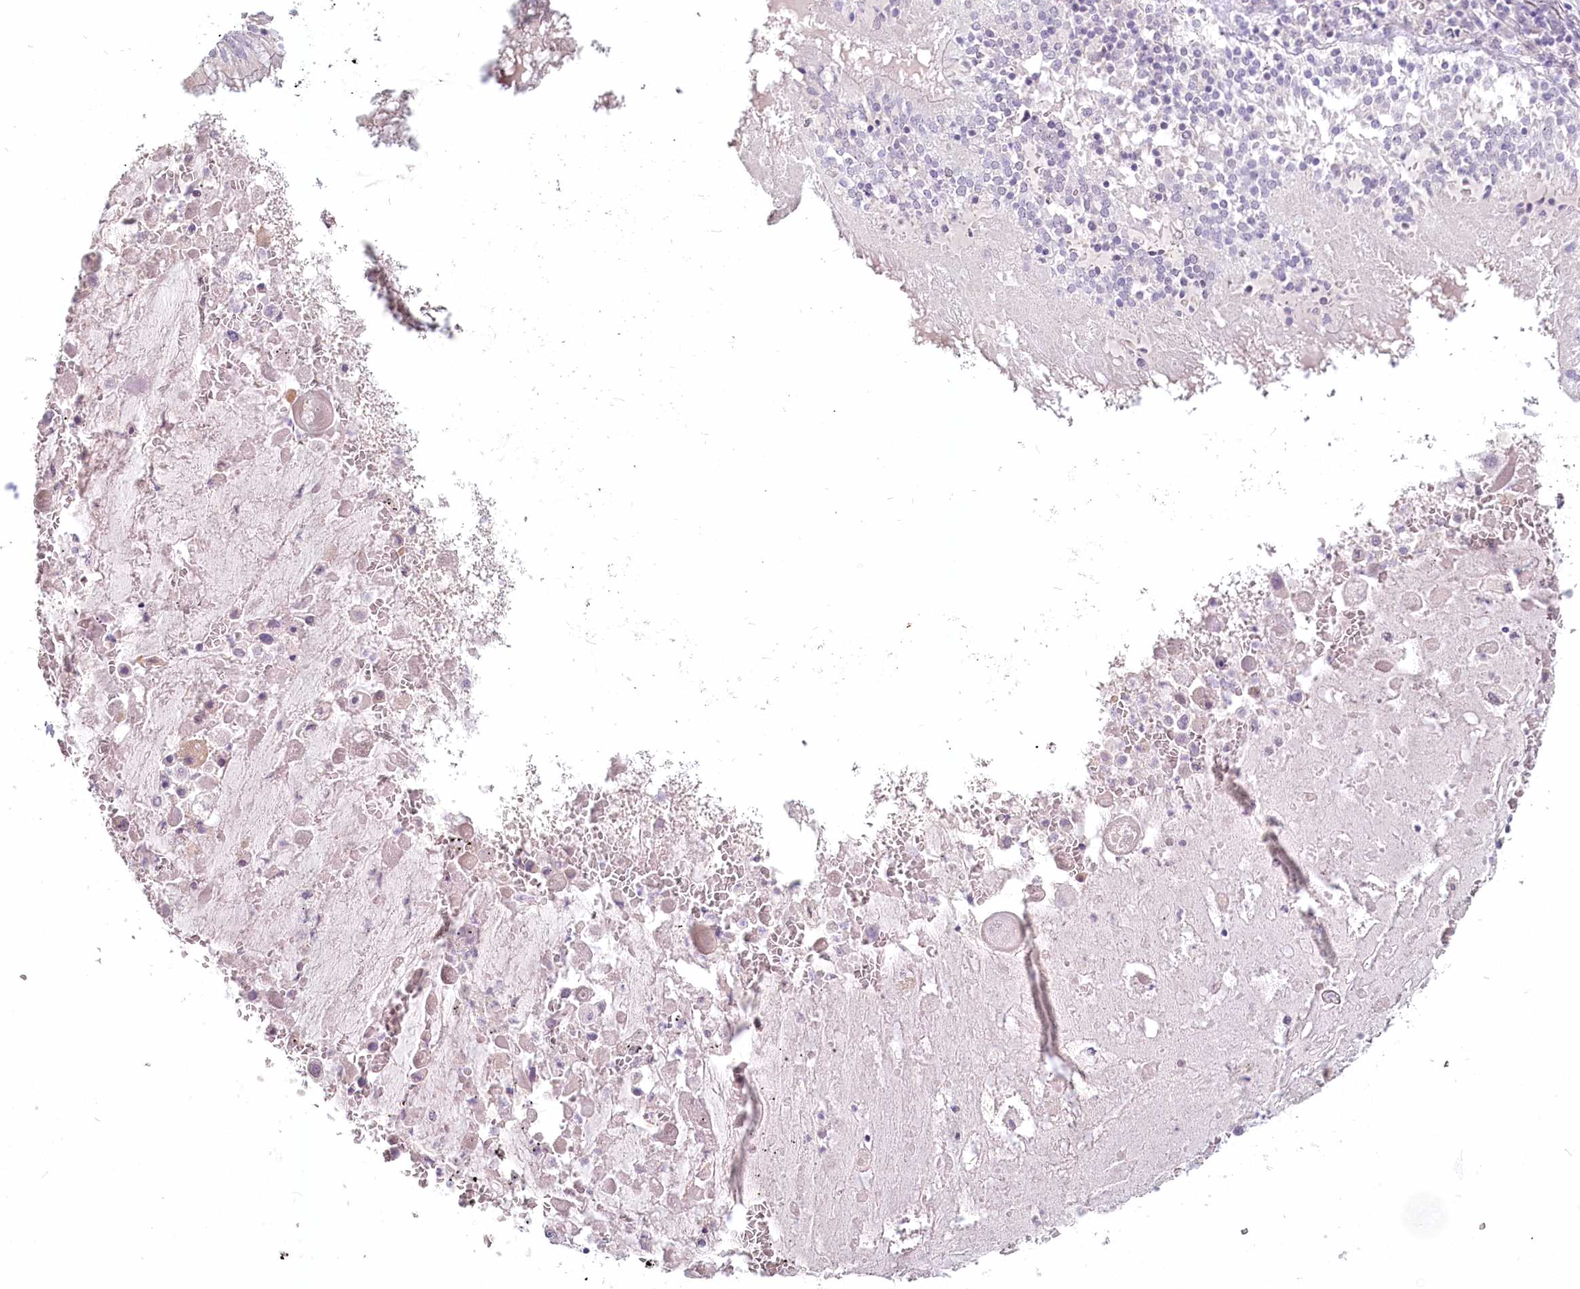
{"staining": {"intensity": "negative", "quantity": "none", "location": "none"}, "tissue": "lung cancer", "cell_type": "Tumor cells", "image_type": "cancer", "snomed": [{"axis": "morphology", "description": "Squamous cell carcinoma, NOS"}, {"axis": "topography", "description": "Lung"}], "caption": "Photomicrograph shows no protein staining in tumor cells of lung squamous cell carcinoma tissue.", "gene": "USP11", "patient": {"sex": "male", "age": 65}}